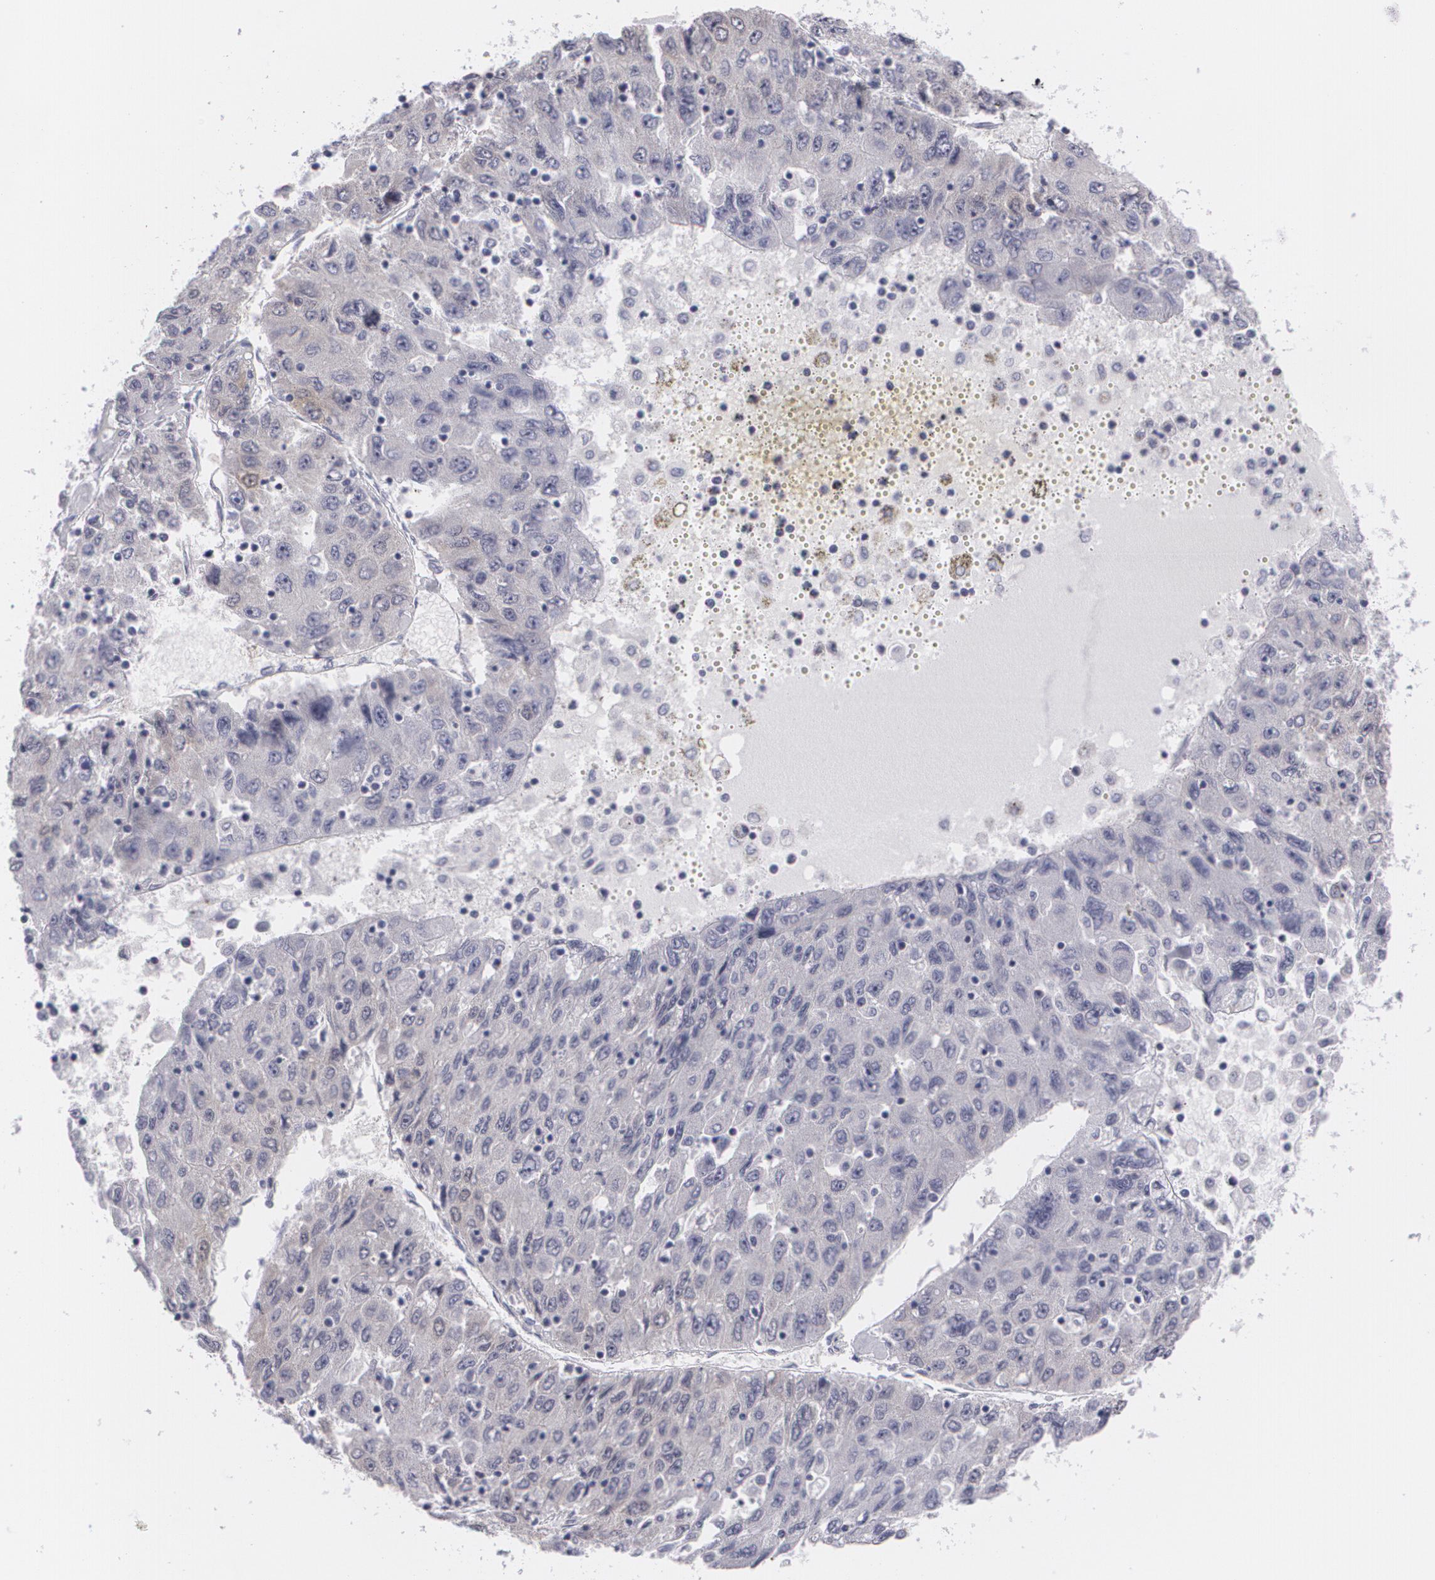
{"staining": {"intensity": "weak", "quantity": "<25%", "location": "cytoplasmic/membranous,nuclear"}, "tissue": "liver cancer", "cell_type": "Tumor cells", "image_type": "cancer", "snomed": [{"axis": "morphology", "description": "Carcinoma, Hepatocellular, NOS"}, {"axis": "topography", "description": "Liver"}], "caption": "Immunohistochemical staining of human liver hepatocellular carcinoma exhibits no significant positivity in tumor cells. (IHC, brightfield microscopy, high magnification).", "gene": "MBNL3", "patient": {"sex": "male", "age": 49}}